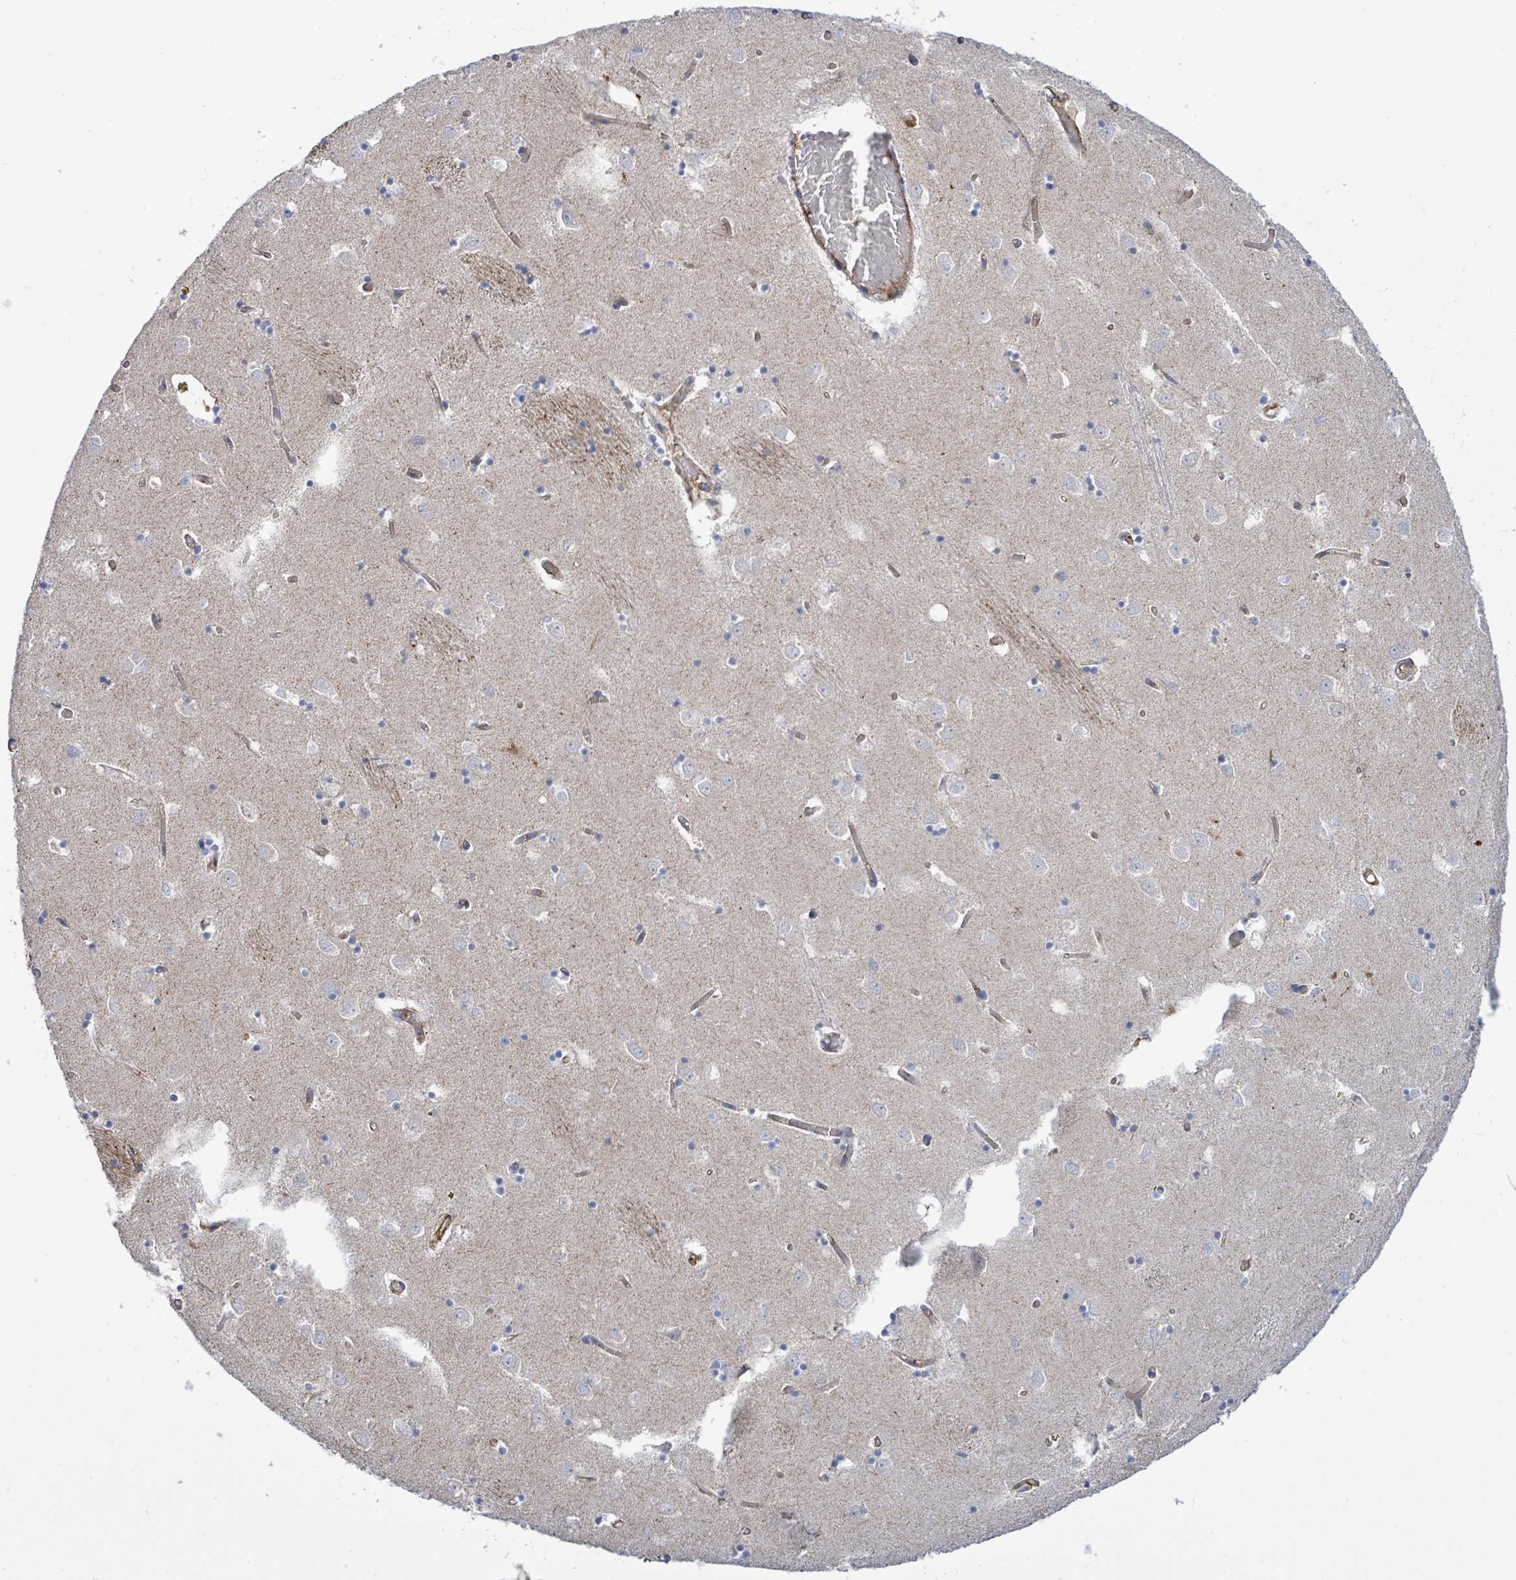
{"staining": {"intensity": "negative", "quantity": "none", "location": "none"}, "tissue": "caudate", "cell_type": "Glial cells", "image_type": "normal", "snomed": [{"axis": "morphology", "description": "Normal tissue, NOS"}, {"axis": "topography", "description": "Lateral ventricle wall"}], "caption": "IHC photomicrograph of unremarkable caudate stained for a protein (brown), which demonstrates no positivity in glial cells.", "gene": "EGFL7", "patient": {"sex": "male", "age": 70}}